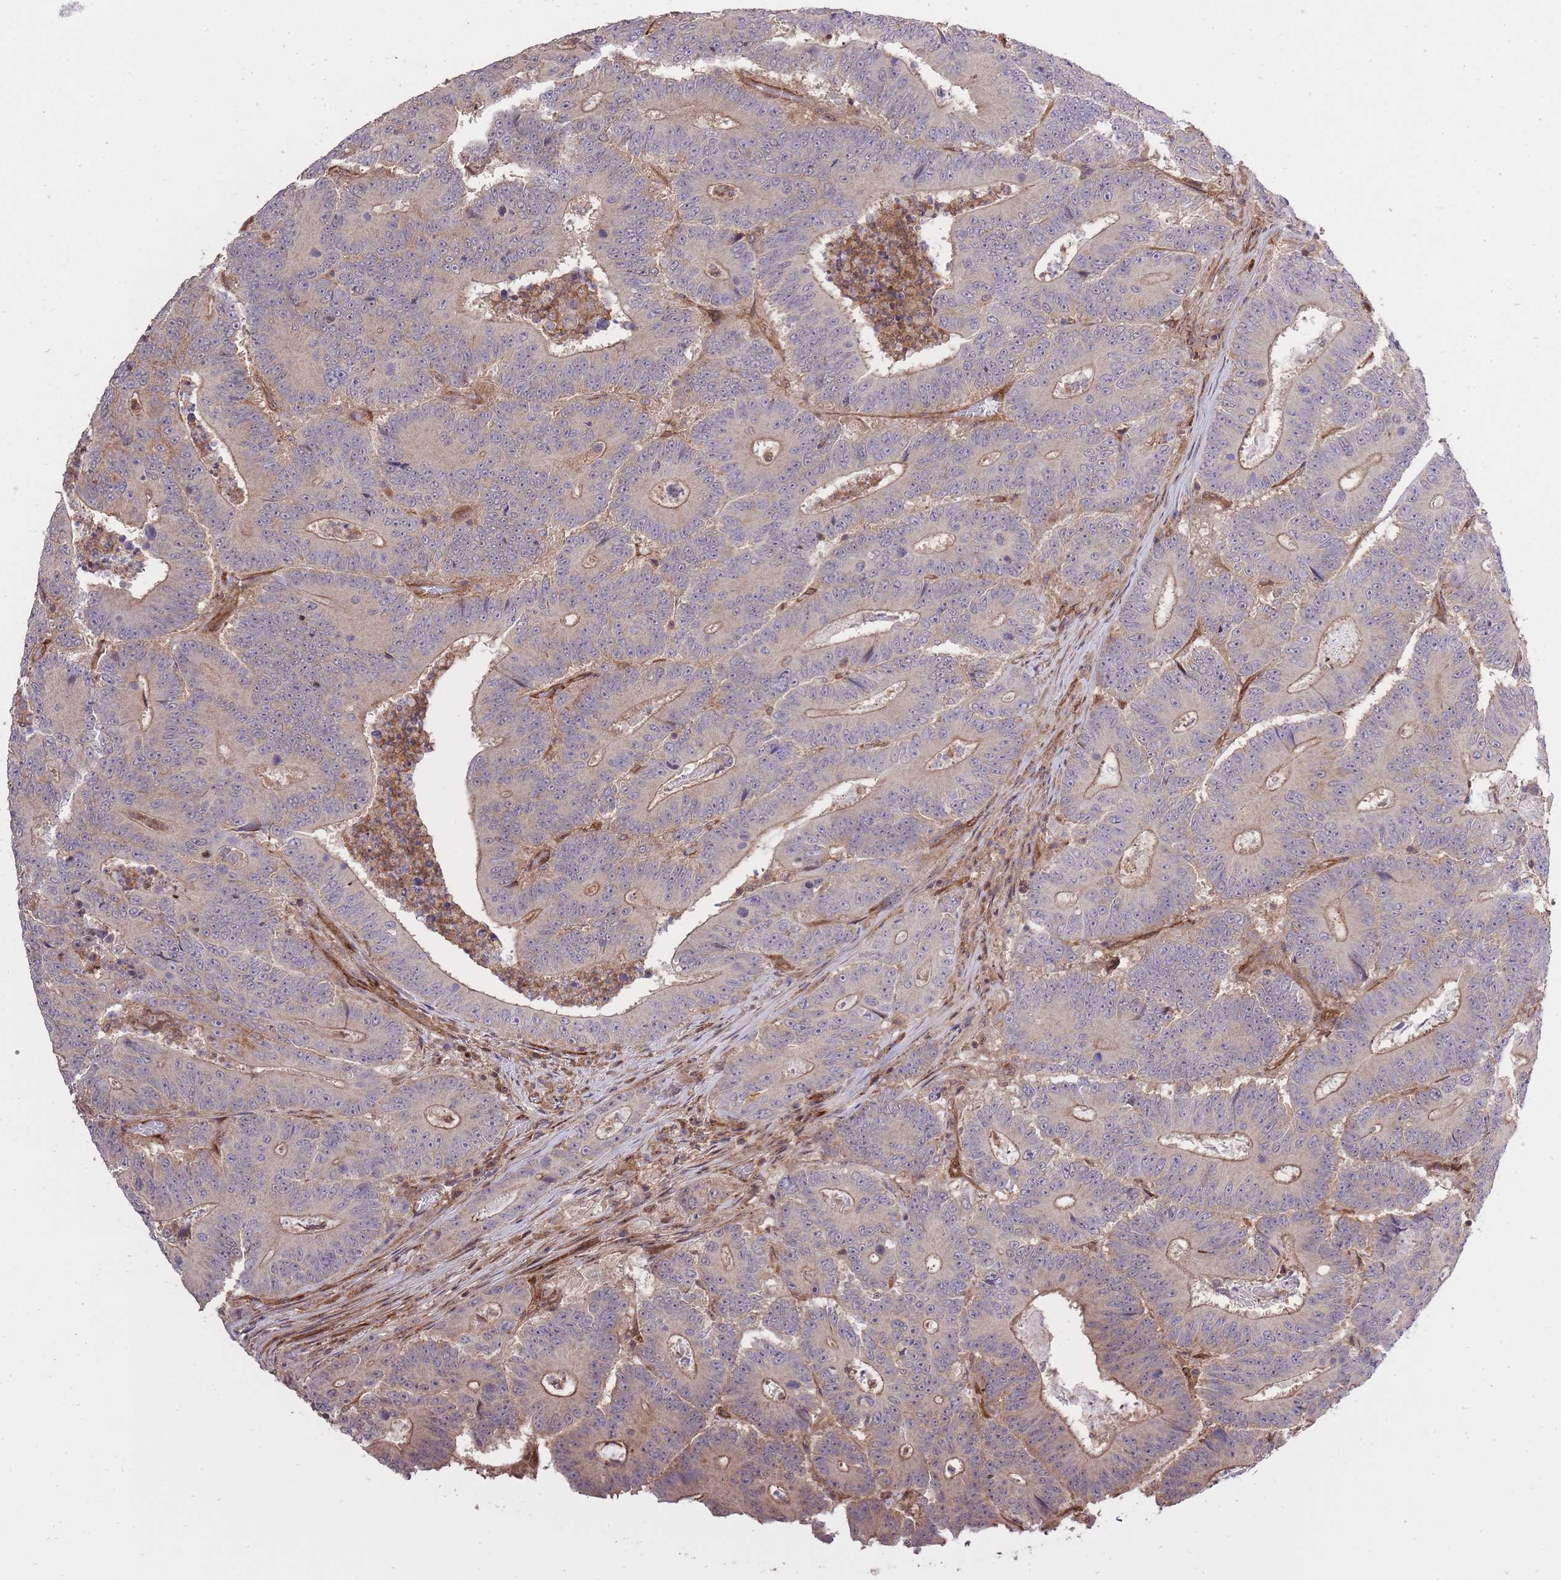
{"staining": {"intensity": "weak", "quantity": "25%-75%", "location": "cytoplasmic/membranous"}, "tissue": "colorectal cancer", "cell_type": "Tumor cells", "image_type": "cancer", "snomed": [{"axis": "morphology", "description": "Adenocarcinoma, NOS"}, {"axis": "topography", "description": "Colon"}], "caption": "Approximately 25%-75% of tumor cells in human colorectal adenocarcinoma reveal weak cytoplasmic/membranous protein positivity as visualized by brown immunohistochemical staining.", "gene": "PLD1", "patient": {"sex": "male", "age": 83}}